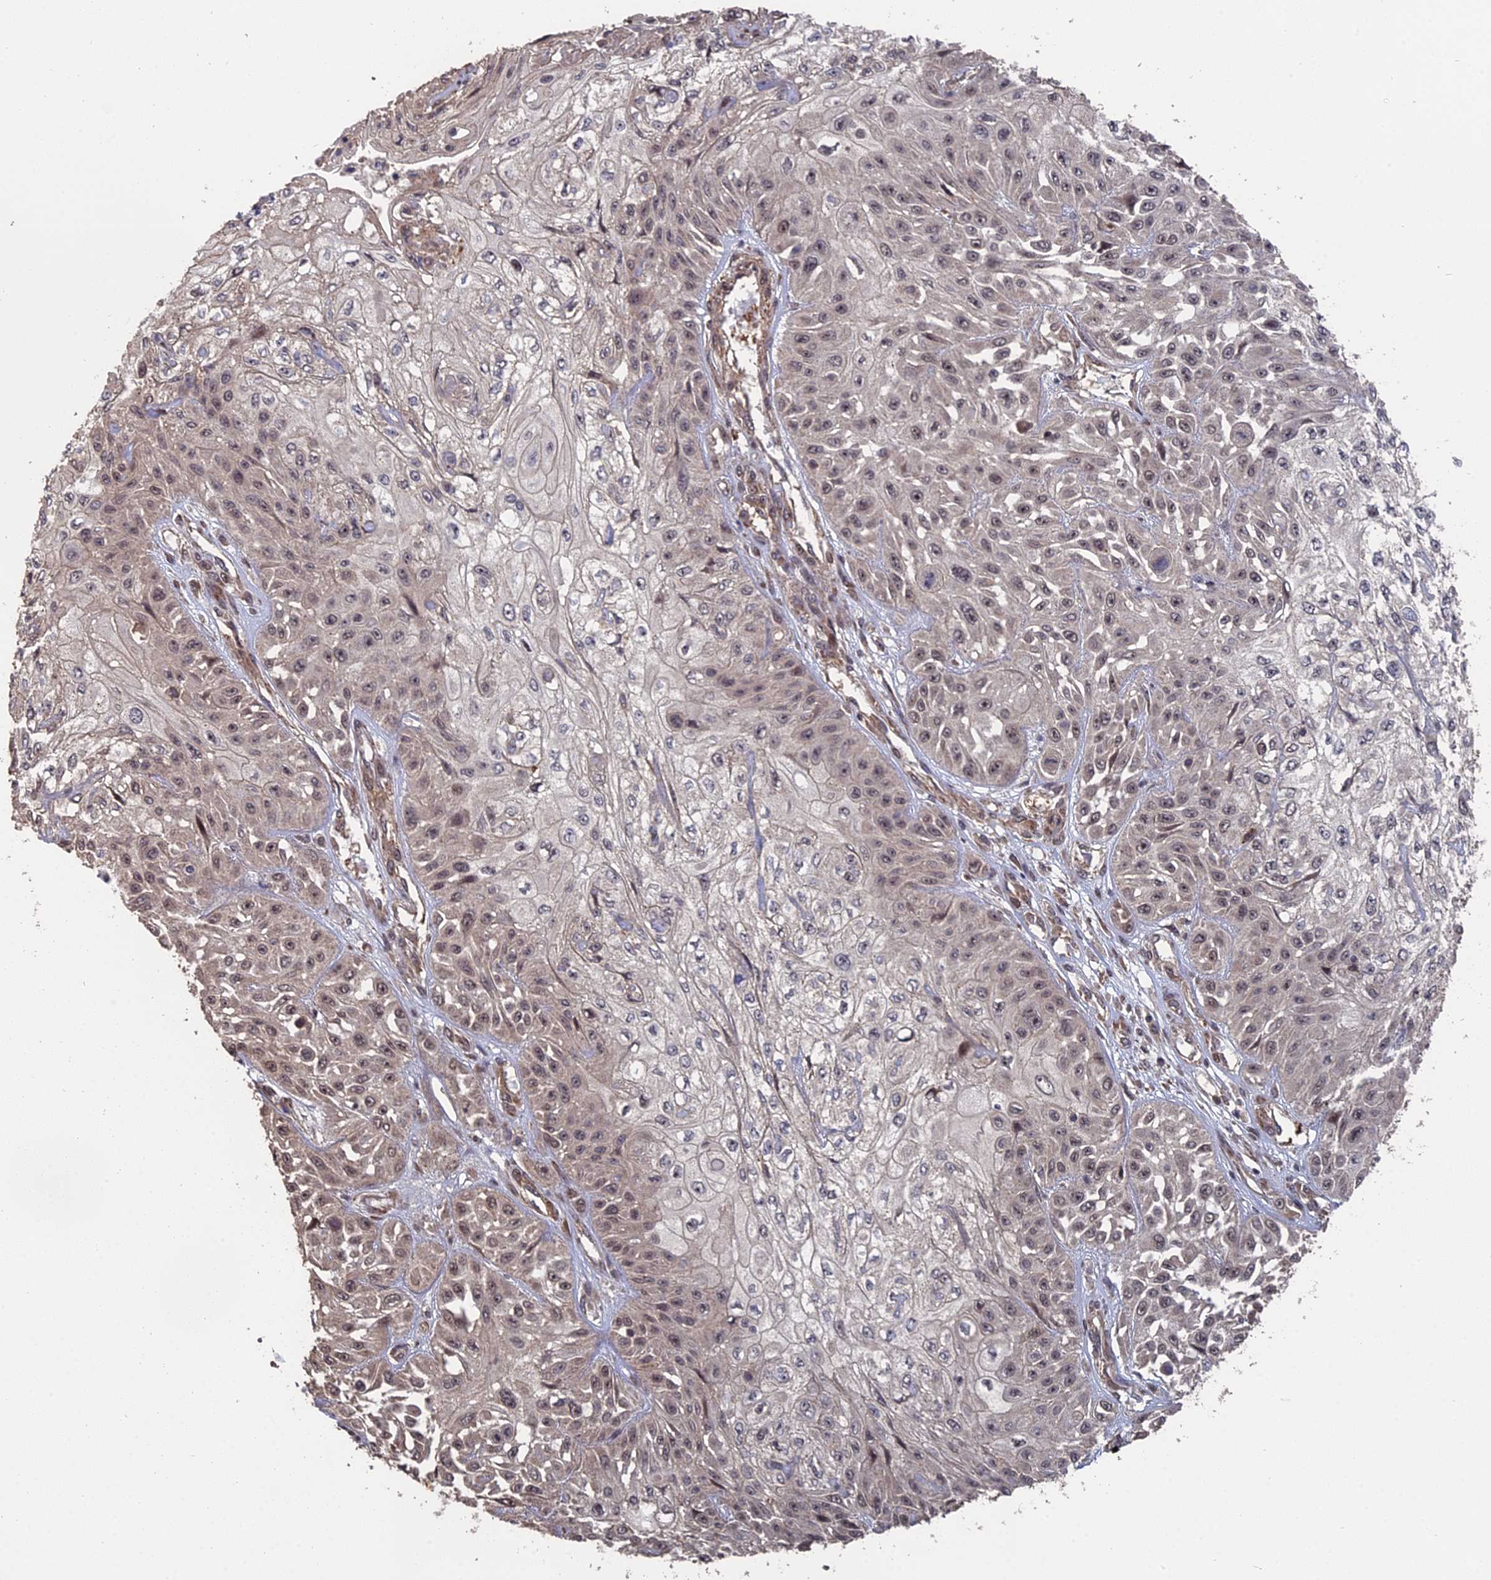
{"staining": {"intensity": "weak", "quantity": "25%-75%", "location": "nuclear"}, "tissue": "skin cancer", "cell_type": "Tumor cells", "image_type": "cancer", "snomed": [{"axis": "morphology", "description": "Squamous cell carcinoma, NOS"}, {"axis": "morphology", "description": "Squamous cell carcinoma, metastatic, NOS"}, {"axis": "topography", "description": "Skin"}, {"axis": "topography", "description": "Lymph node"}], "caption": "IHC image of human skin squamous cell carcinoma stained for a protein (brown), which demonstrates low levels of weak nuclear expression in approximately 25%-75% of tumor cells.", "gene": "MYBL2", "patient": {"sex": "male", "age": 75}}